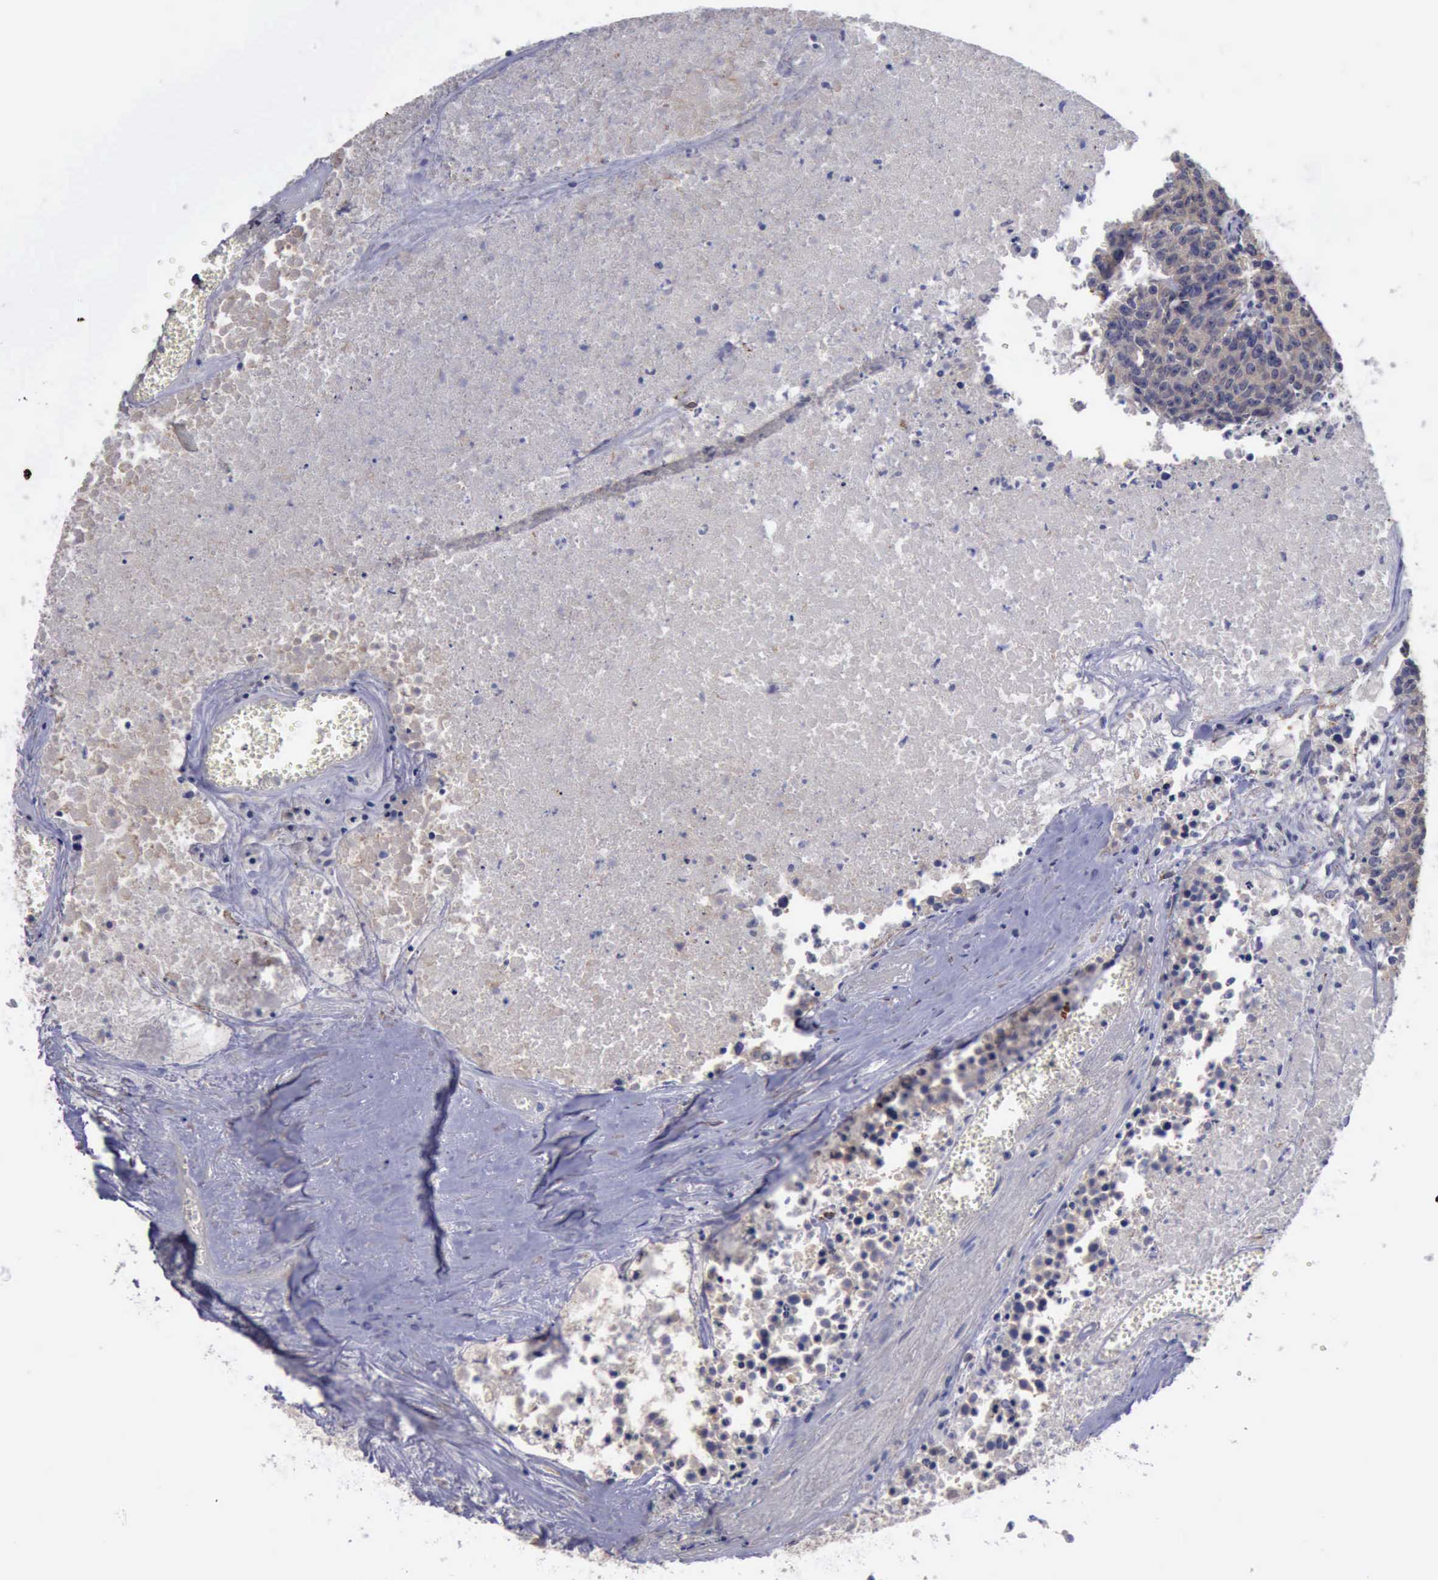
{"staining": {"intensity": "weak", "quantity": ">75%", "location": "cytoplasmic/membranous"}, "tissue": "colorectal cancer", "cell_type": "Tumor cells", "image_type": "cancer", "snomed": [{"axis": "morphology", "description": "Adenocarcinoma, NOS"}, {"axis": "topography", "description": "Colon"}], "caption": "This image reveals IHC staining of colorectal cancer, with low weak cytoplasmic/membranous staining in approximately >75% of tumor cells.", "gene": "PHKA1", "patient": {"sex": "female", "age": 53}}